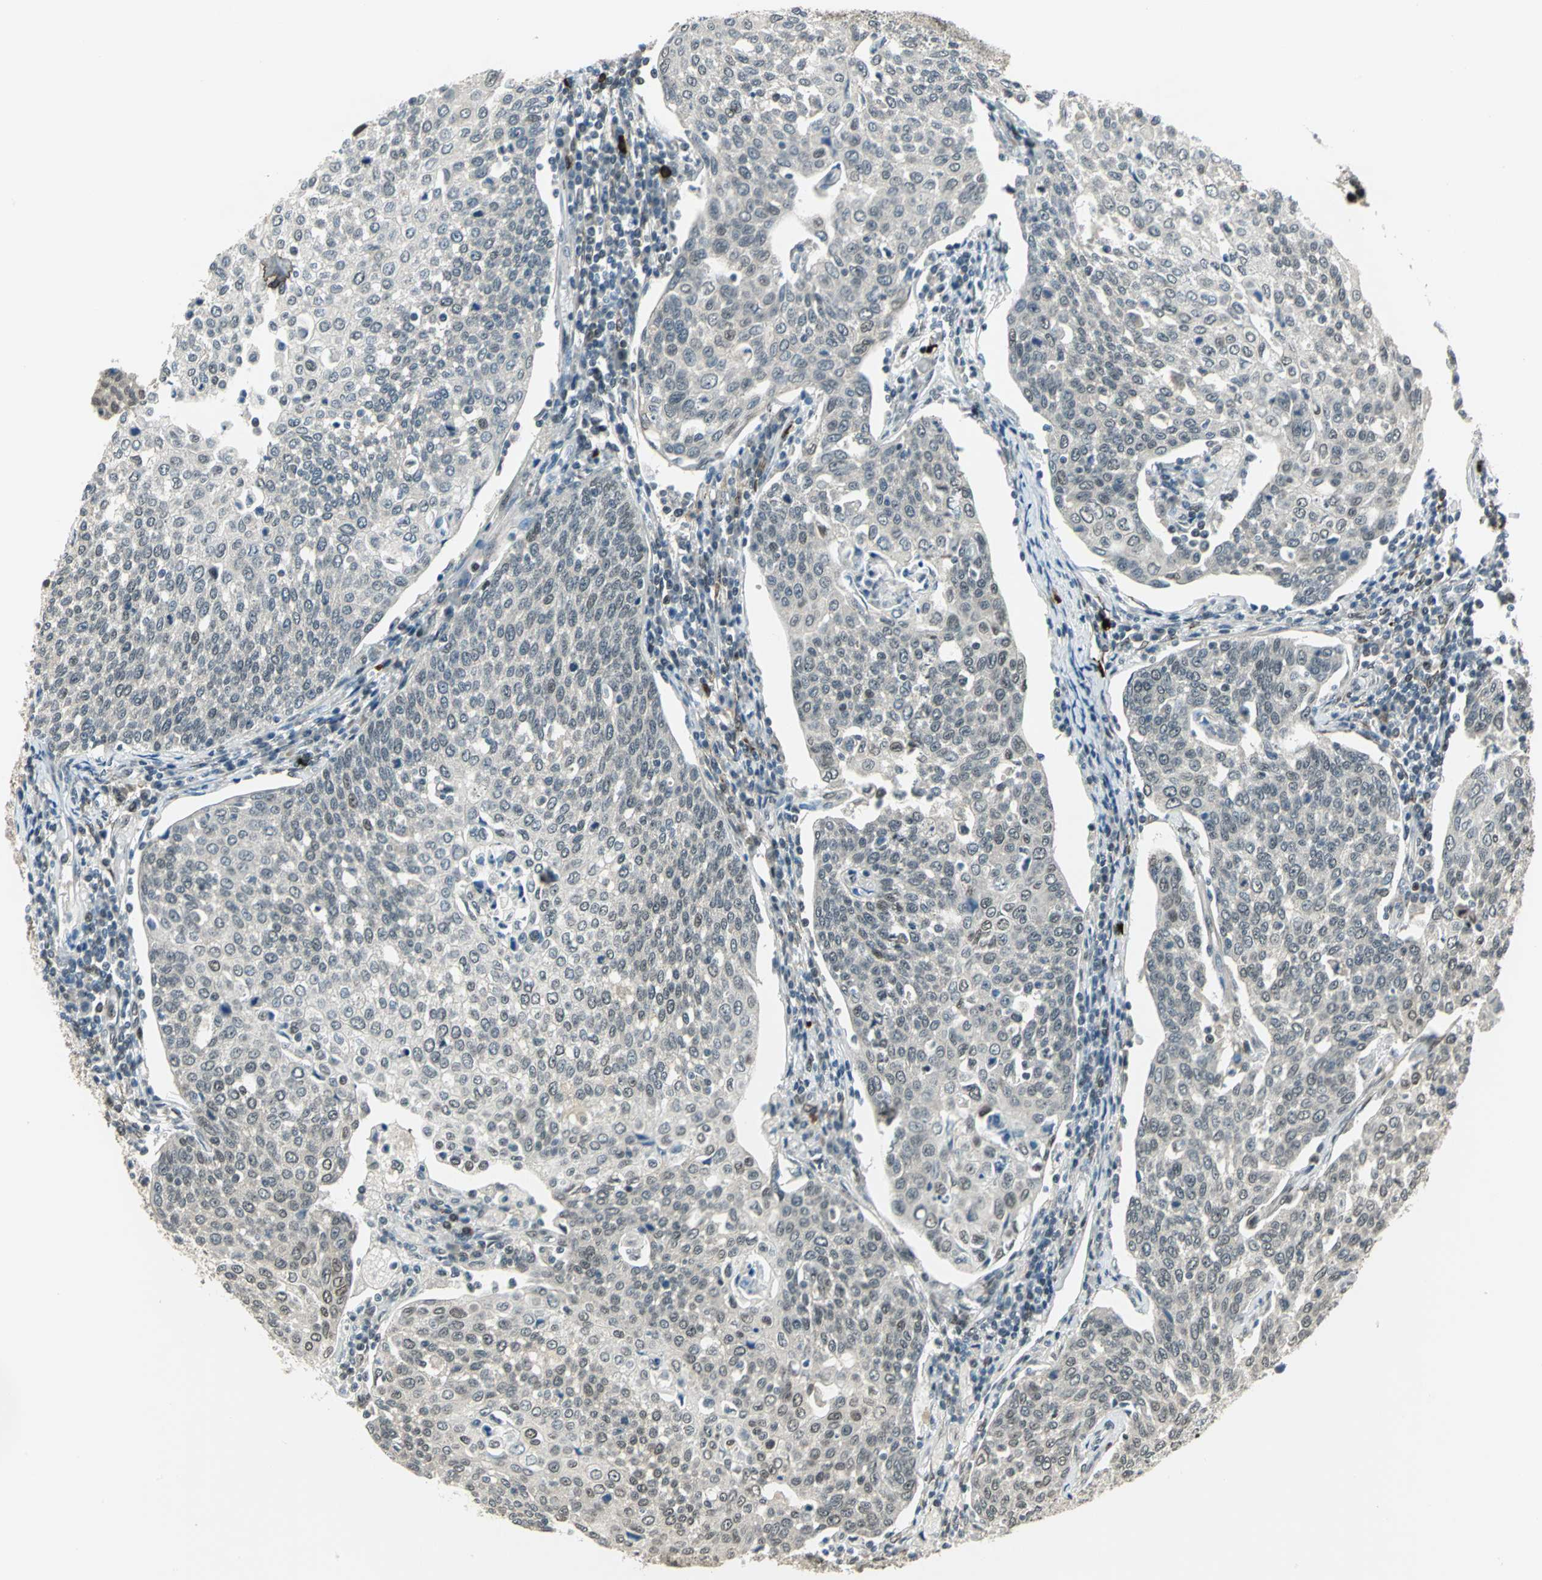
{"staining": {"intensity": "negative", "quantity": "none", "location": "none"}, "tissue": "cervical cancer", "cell_type": "Tumor cells", "image_type": "cancer", "snomed": [{"axis": "morphology", "description": "Squamous cell carcinoma, NOS"}, {"axis": "topography", "description": "Cervix"}], "caption": "Cervical squamous cell carcinoma was stained to show a protein in brown. There is no significant staining in tumor cells. Nuclei are stained in blue.", "gene": "RAD17", "patient": {"sex": "female", "age": 34}}